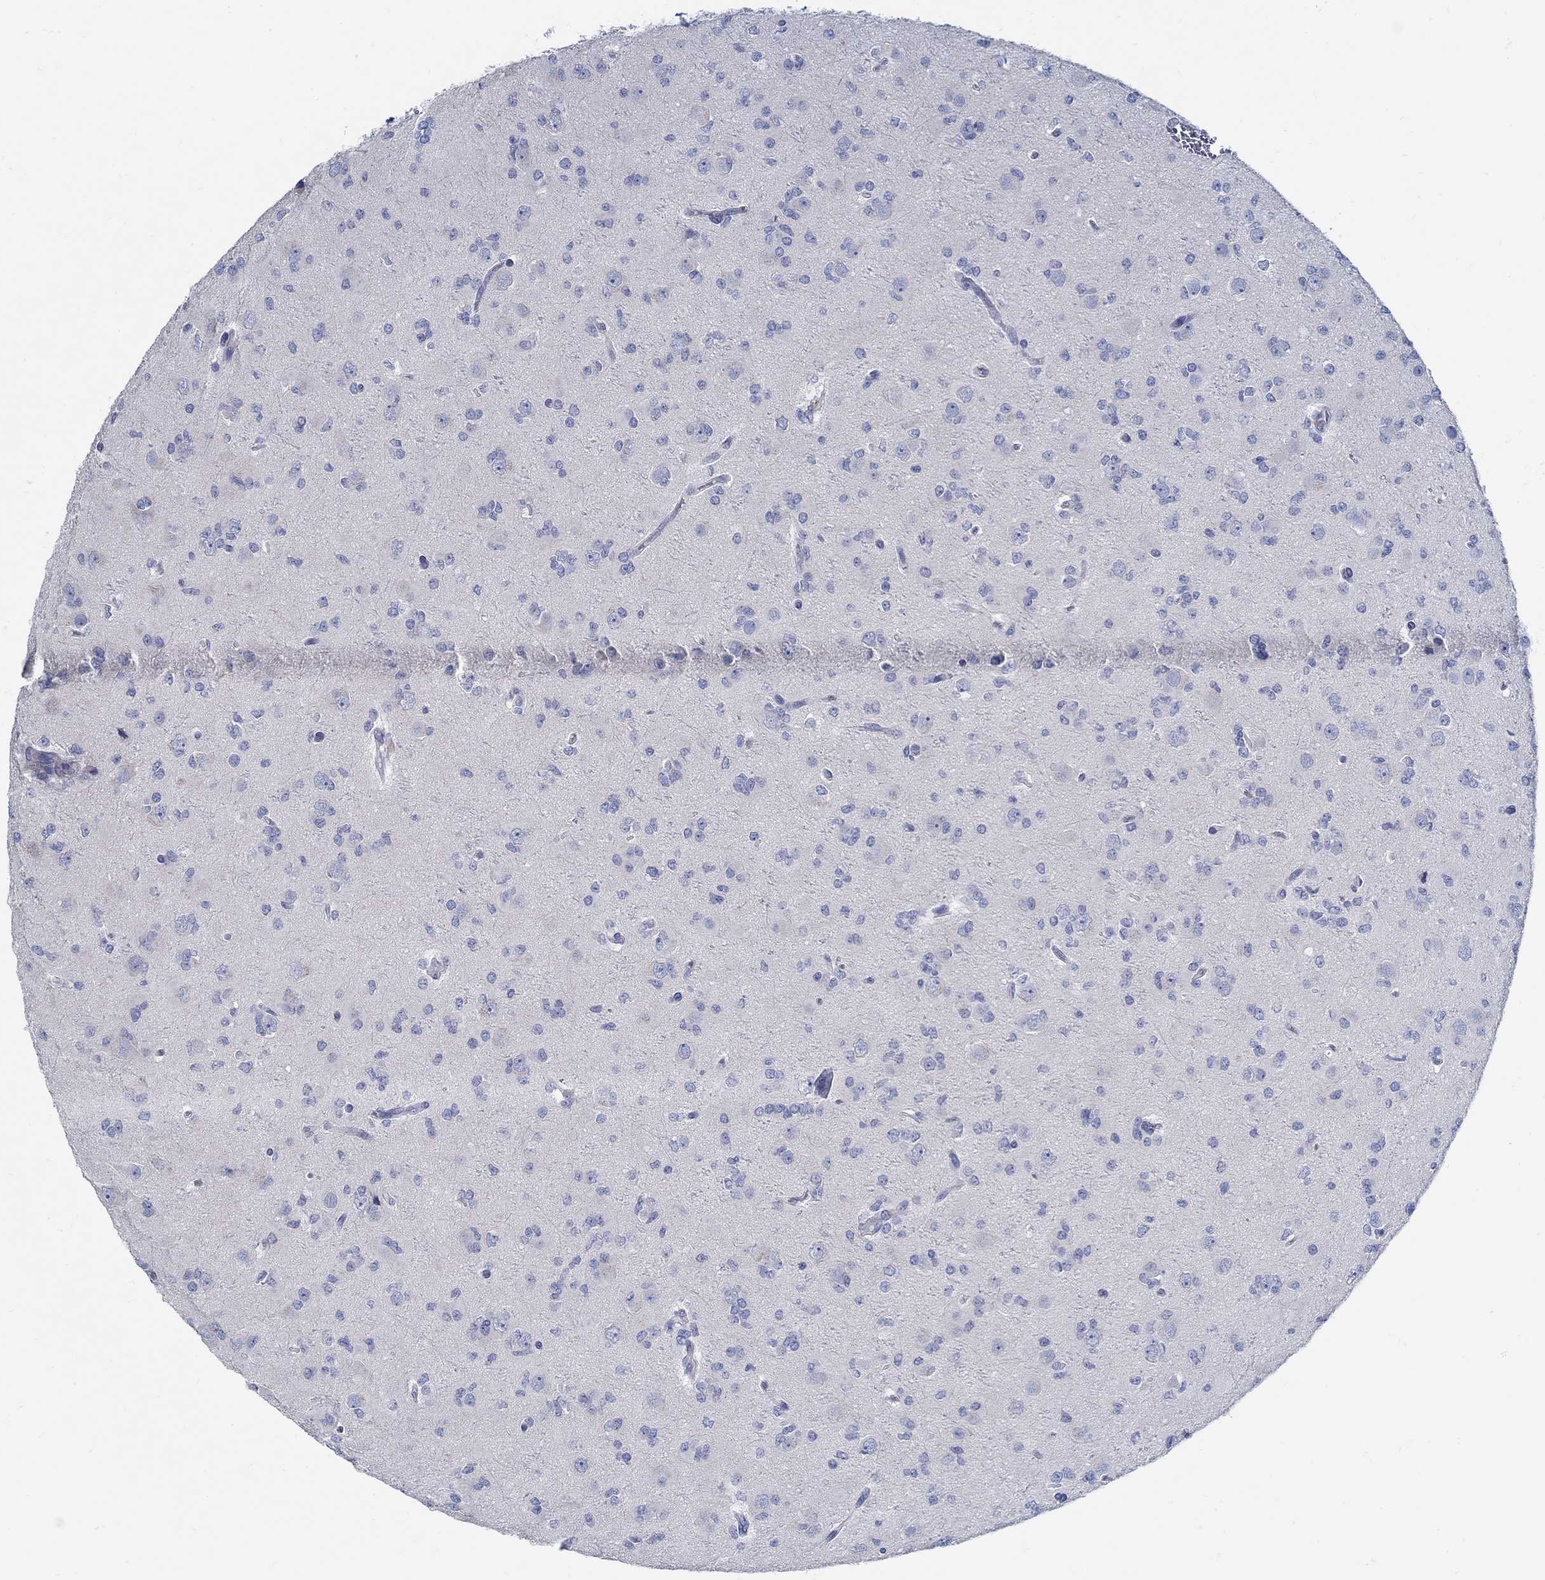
{"staining": {"intensity": "negative", "quantity": "none", "location": "none"}, "tissue": "glioma", "cell_type": "Tumor cells", "image_type": "cancer", "snomed": [{"axis": "morphology", "description": "Glioma, malignant, Low grade"}, {"axis": "topography", "description": "Brain"}], "caption": "Malignant glioma (low-grade) stained for a protein using immunohistochemistry (IHC) displays no staining tumor cells.", "gene": "C15orf39", "patient": {"sex": "male", "age": 27}}